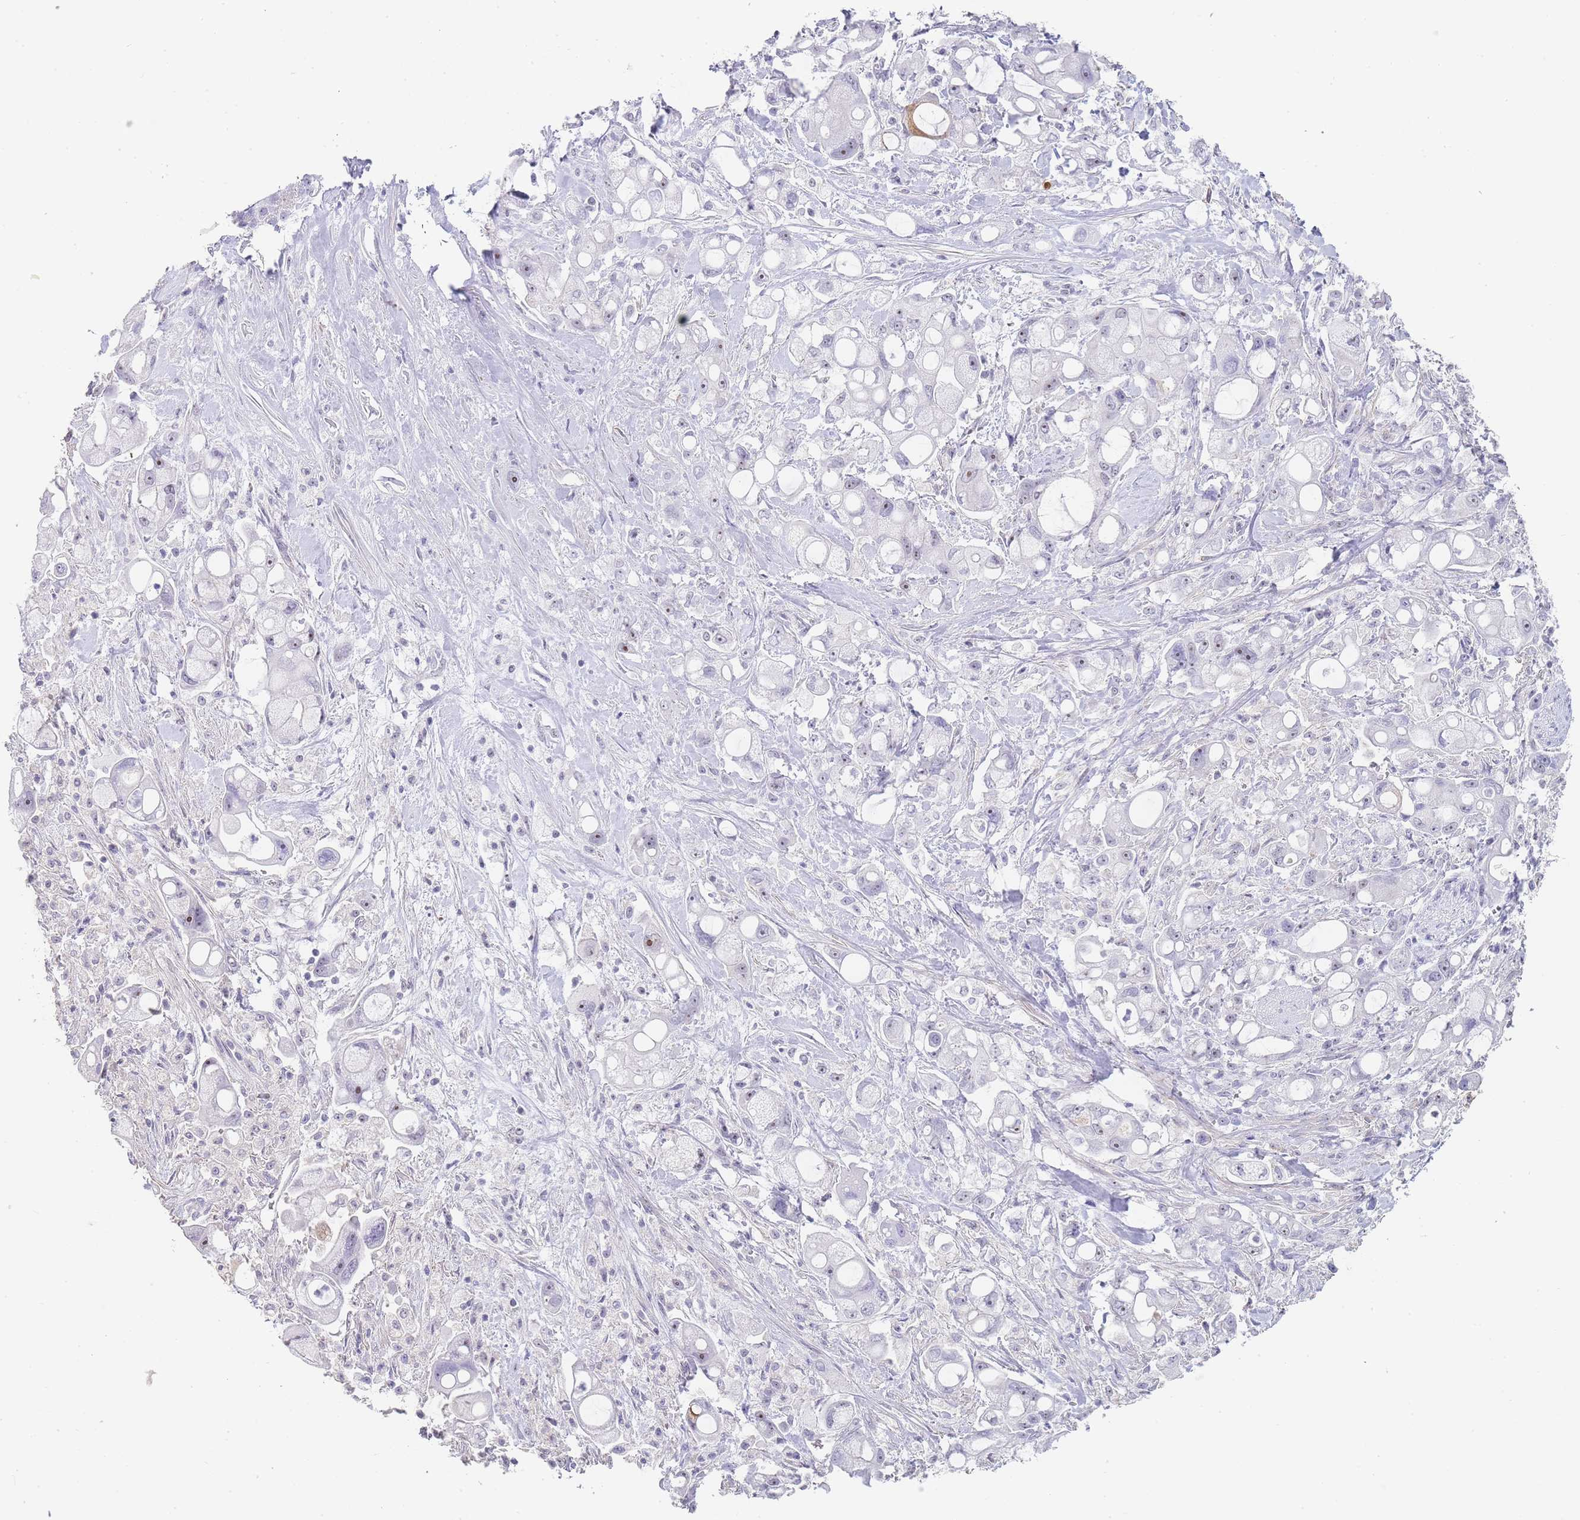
{"staining": {"intensity": "weak", "quantity": "<25%", "location": "nuclear"}, "tissue": "pancreatic cancer", "cell_type": "Tumor cells", "image_type": "cancer", "snomed": [{"axis": "morphology", "description": "Adenocarcinoma, NOS"}, {"axis": "topography", "description": "Pancreas"}], "caption": "Immunohistochemistry photomicrograph of neoplastic tissue: human pancreatic adenocarcinoma stained with DAB (3,3'-diaminobenzidine) displays no significant protein expression in tumor cells.", "gene": "NOP14", "patient": {"sex": "male", "age": 68}}